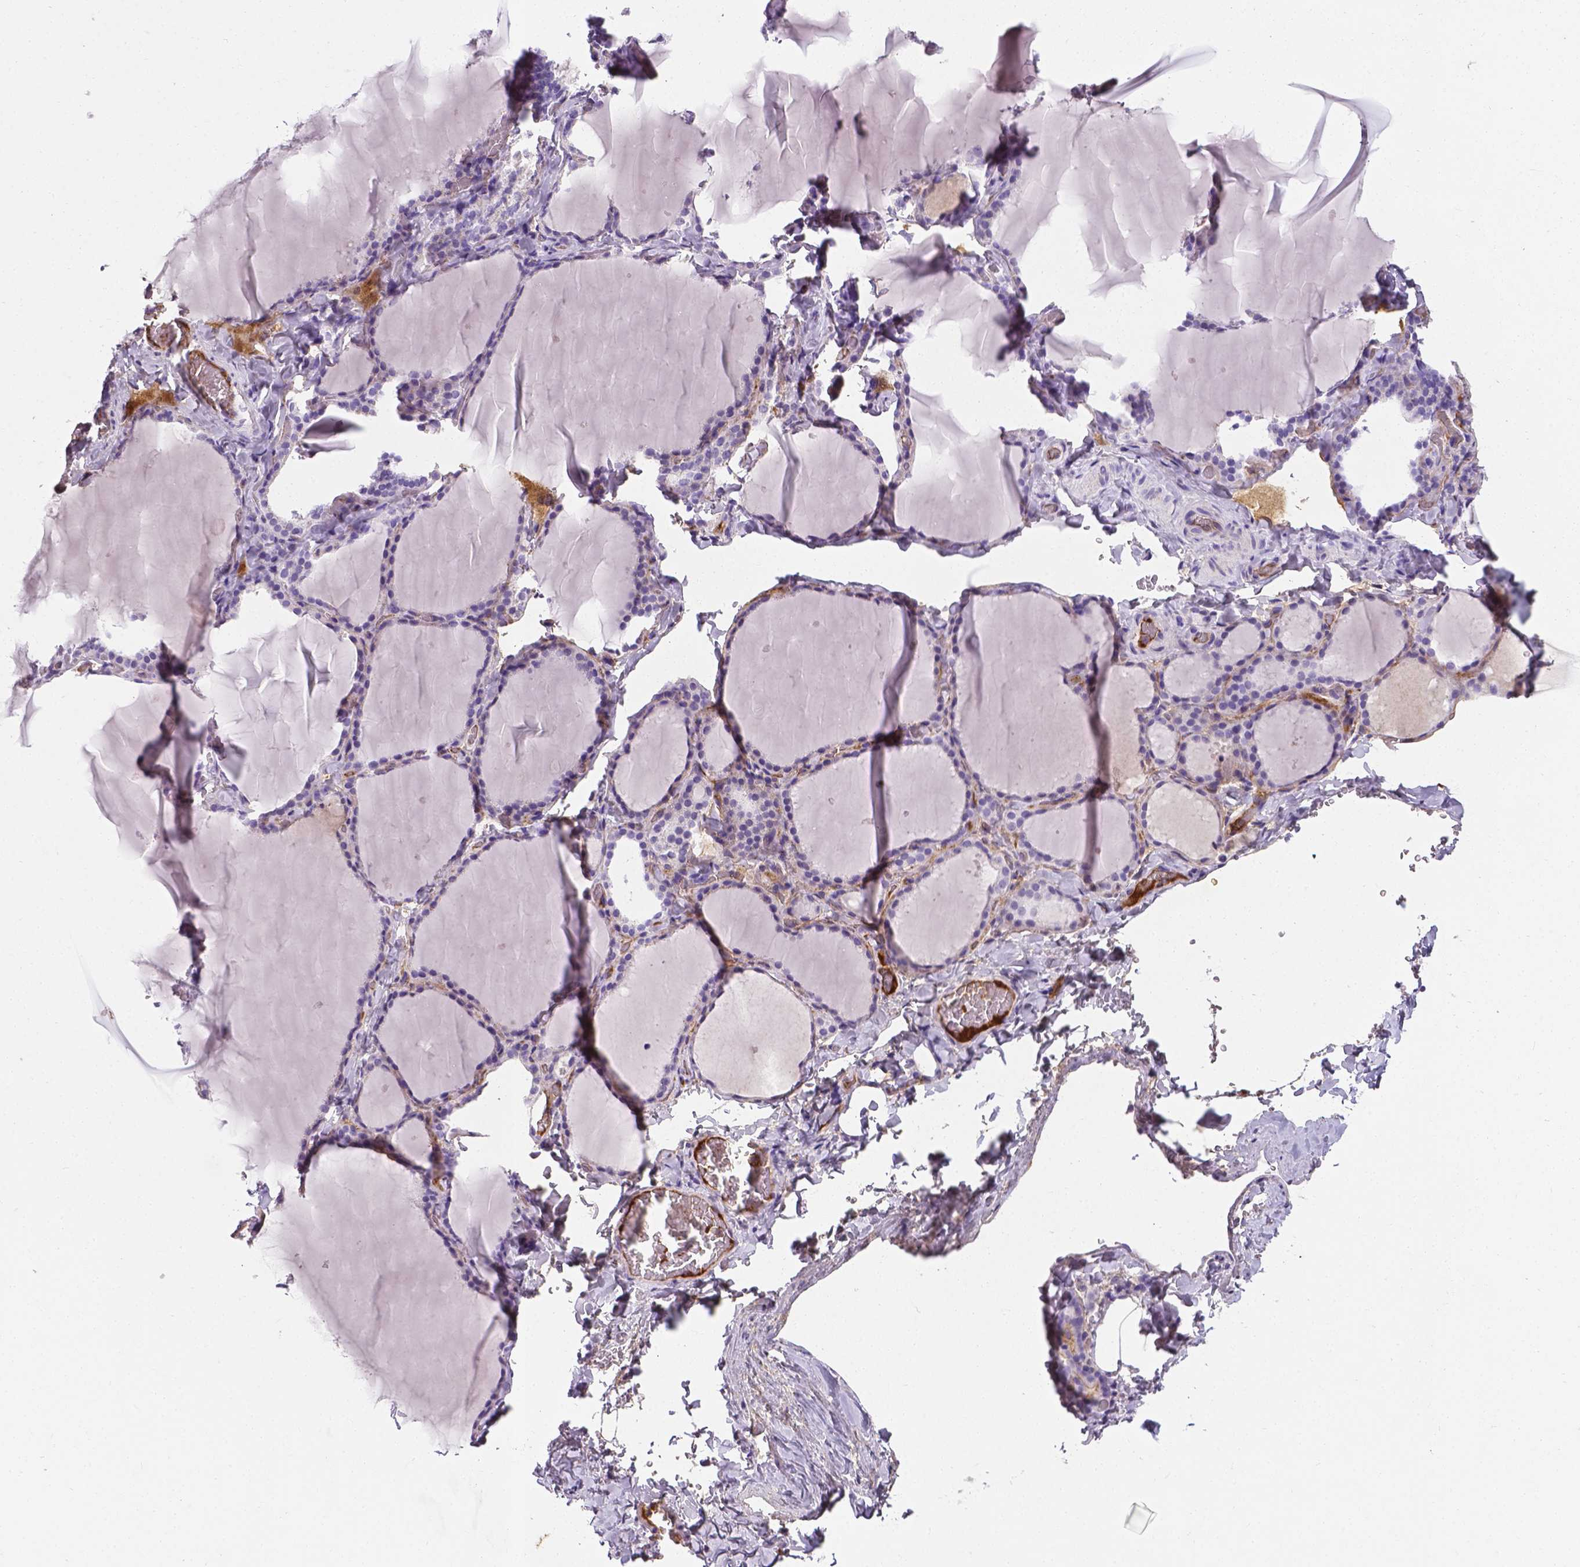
{"staining": {"intensity": "negative", "quantity": "none", "location": "none"}, "tissue": "thyroid gland", "cell_type": "Glandular cells", "image_type": "normal", "snomed": [{"axis": "morphology", "description": "Normal tissue, NOS"}, {"axis": "topography", "description": "Thyroid gland"}], "caption": "DAB immunohistochemical staining of normal thyroid gland reveals no significant expression in glandular cells.", "gene": "APOE", "patient": {"sex": "female", "age": 22}}